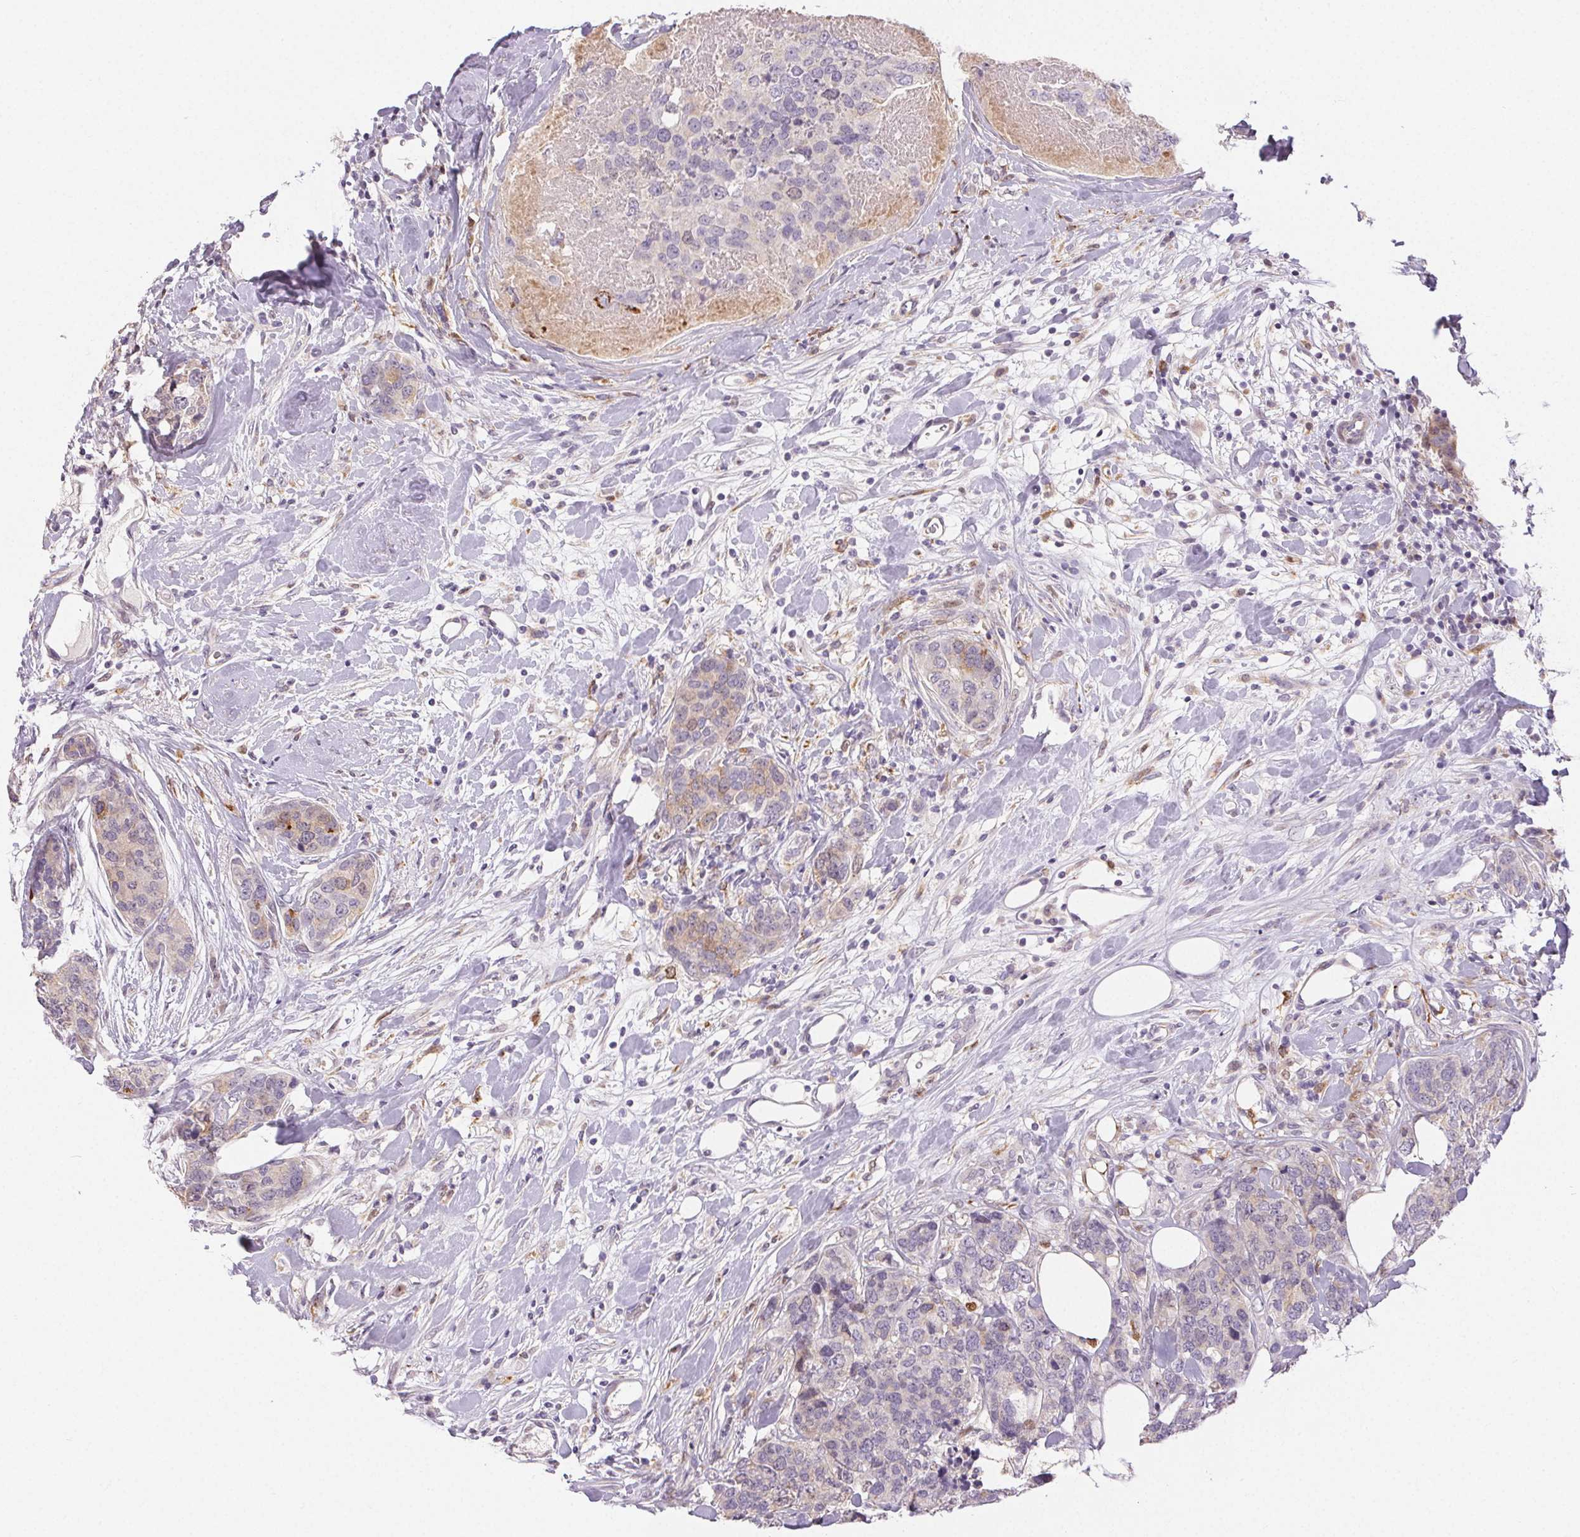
{"staining": {"intensity": "weak", "quantity": "<25%", "location": "cytoplasmic/membranous"}, "tissue": "breast cancer", "cell_type": "Tumor cells", "image_type": "cancer", "snomed": [{"axis": "morphology", "description": "Lobular carcinoma"}, {"axis": "topography", "description": "Breast"}], "caption": "IHC histopathology image of human breast lobular carcinoma stained for a protein (brown), which exhibits no positivity in tumor cells. (DAB (3,3'-diaminobenzidine) IHC visualized using brightfield microscopy, high magnification).", "gene": "RPGRIP1", "patient": {"sex": "female", "age": 59}}